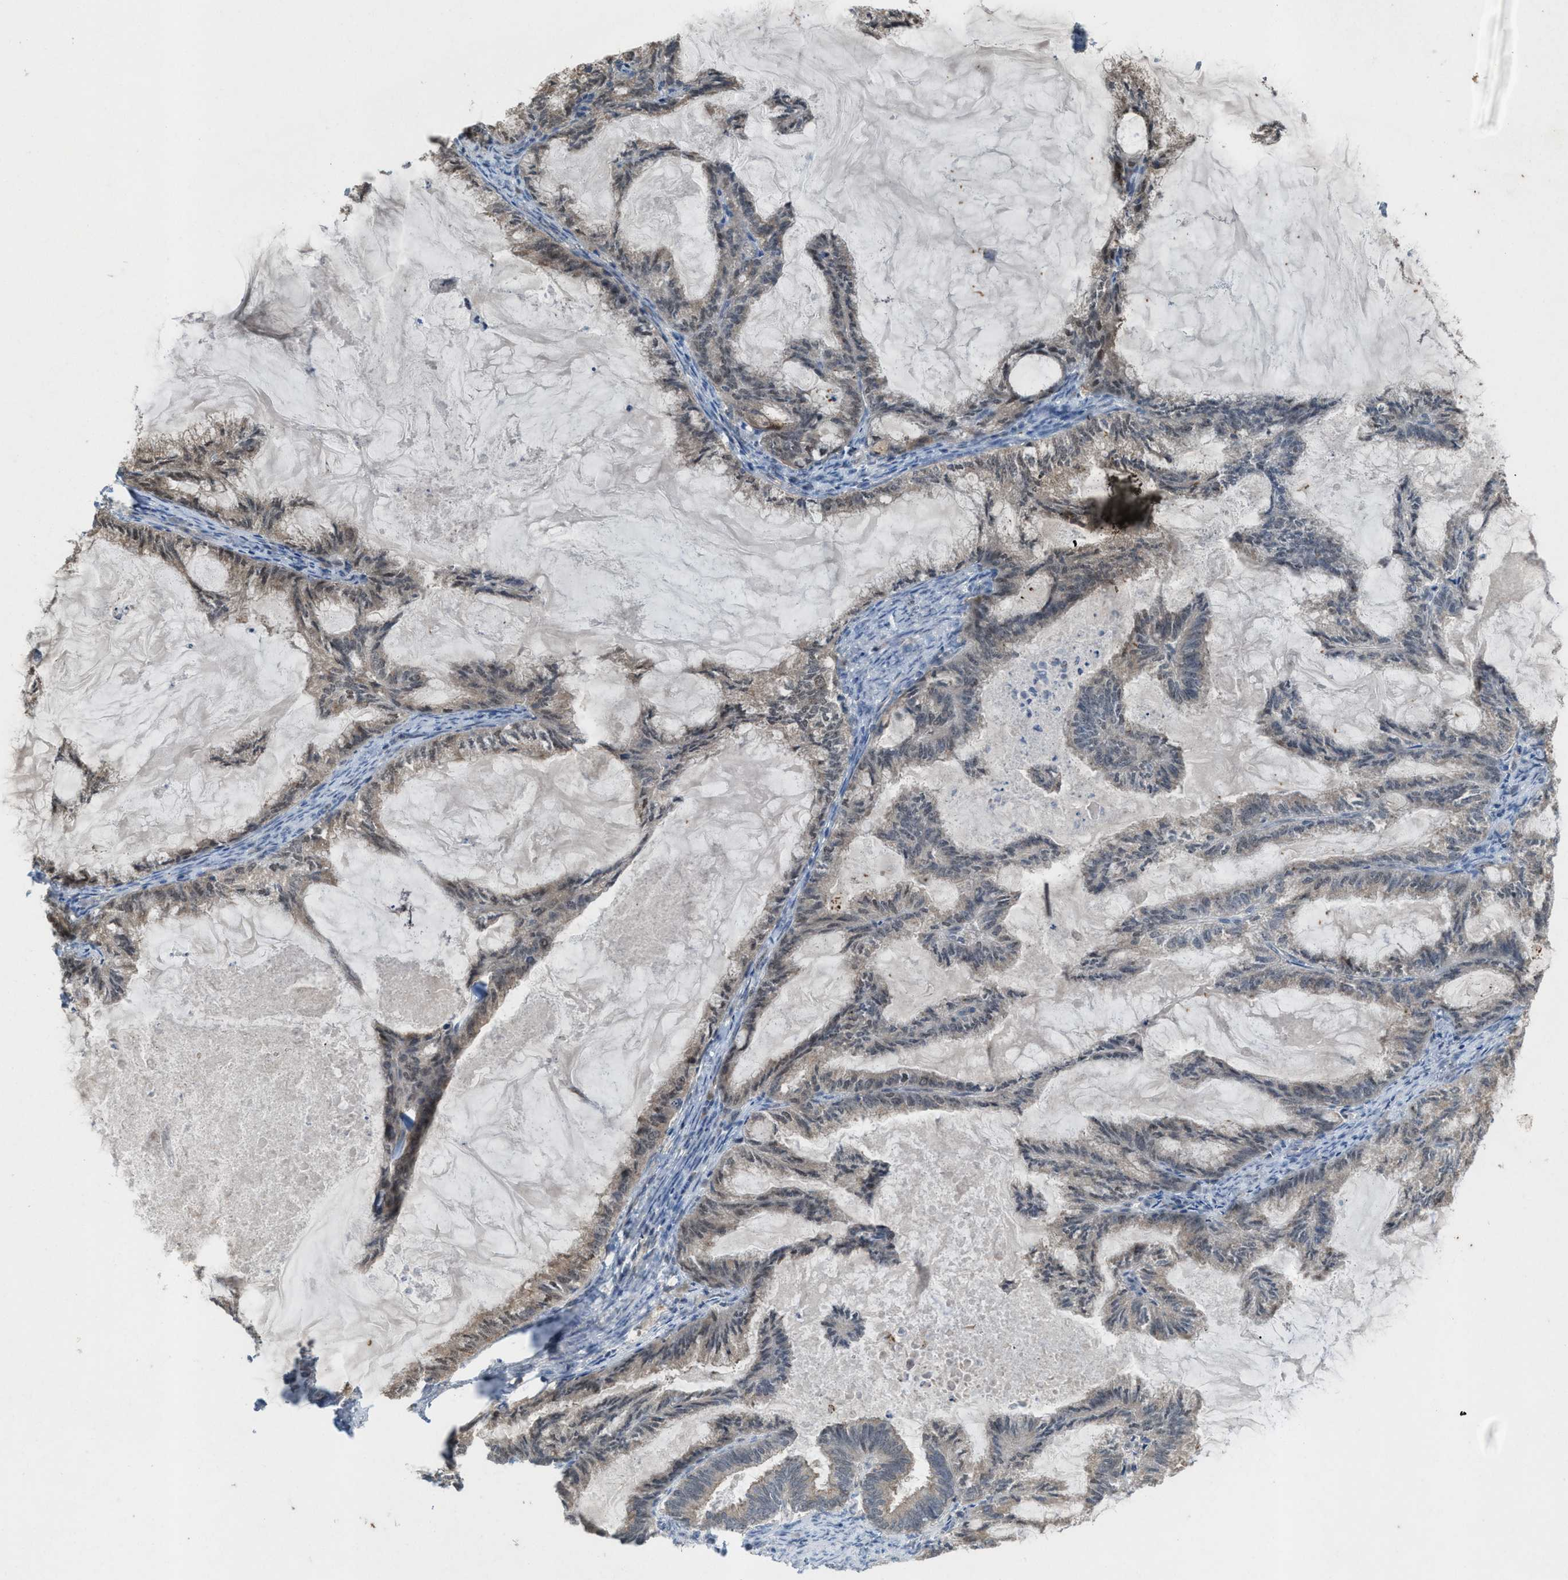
{"staining": {"intensity": "weak", "quantity": "25%-75%", "location": "cytoplasmic/membranous"}, "tissue": "endometrial cancer", "cell_type": "Tumor cells", "image_type": "cancer", "snomed": [{"axis": "morphology", "description": "Adenocarcinoma, NOS"}, {"axis": "topography", "description": "Endometrium"}], "caption": "Protein expression analysis of endometrial cancer (adenocarcinoma) demonstrates weak cytoplasmic/membranous staining in about 25%-75% of tumor cells.", "gene": "PLAA", "patient": {"sex": "female", "age": 86}}